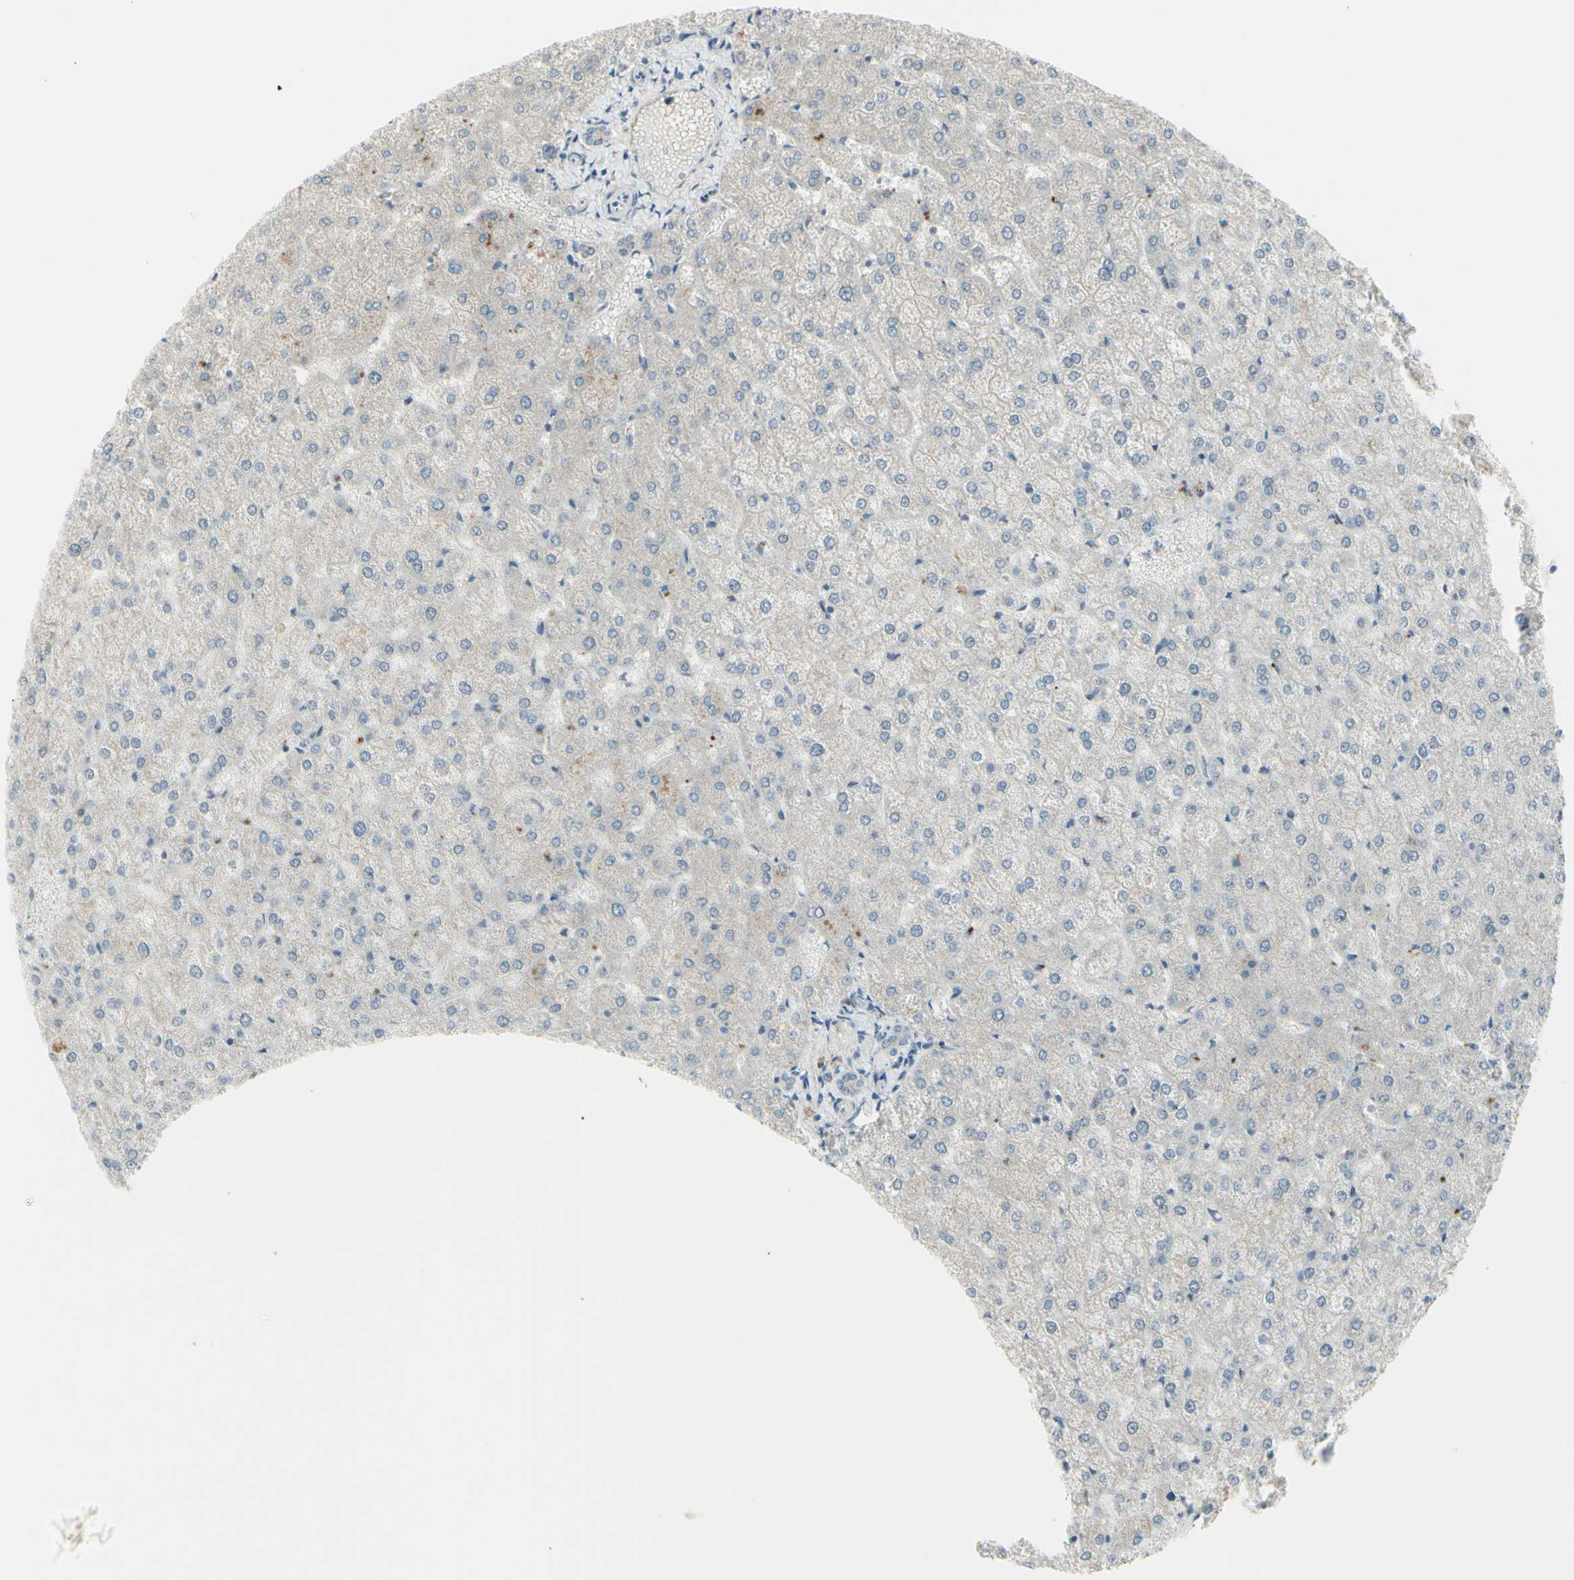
{"staining": {"intensity": "negative", "quantity": "none", "location": "none"}, "tissue": "liver", "cell_type": "Cholangiocytes", "image_type": "normal", "snomed": [{"axis": "morphology", "description": "Normal tissue, NOS"}, {"axis": "topography", "description": "Liver"}], "caption": "The immunohistochemistry (IHC) micrograph has no significant expression in cholangiocytes of liver.", "gene": "SH3GL2", "patient": {"sex": "female", "age": 32}}